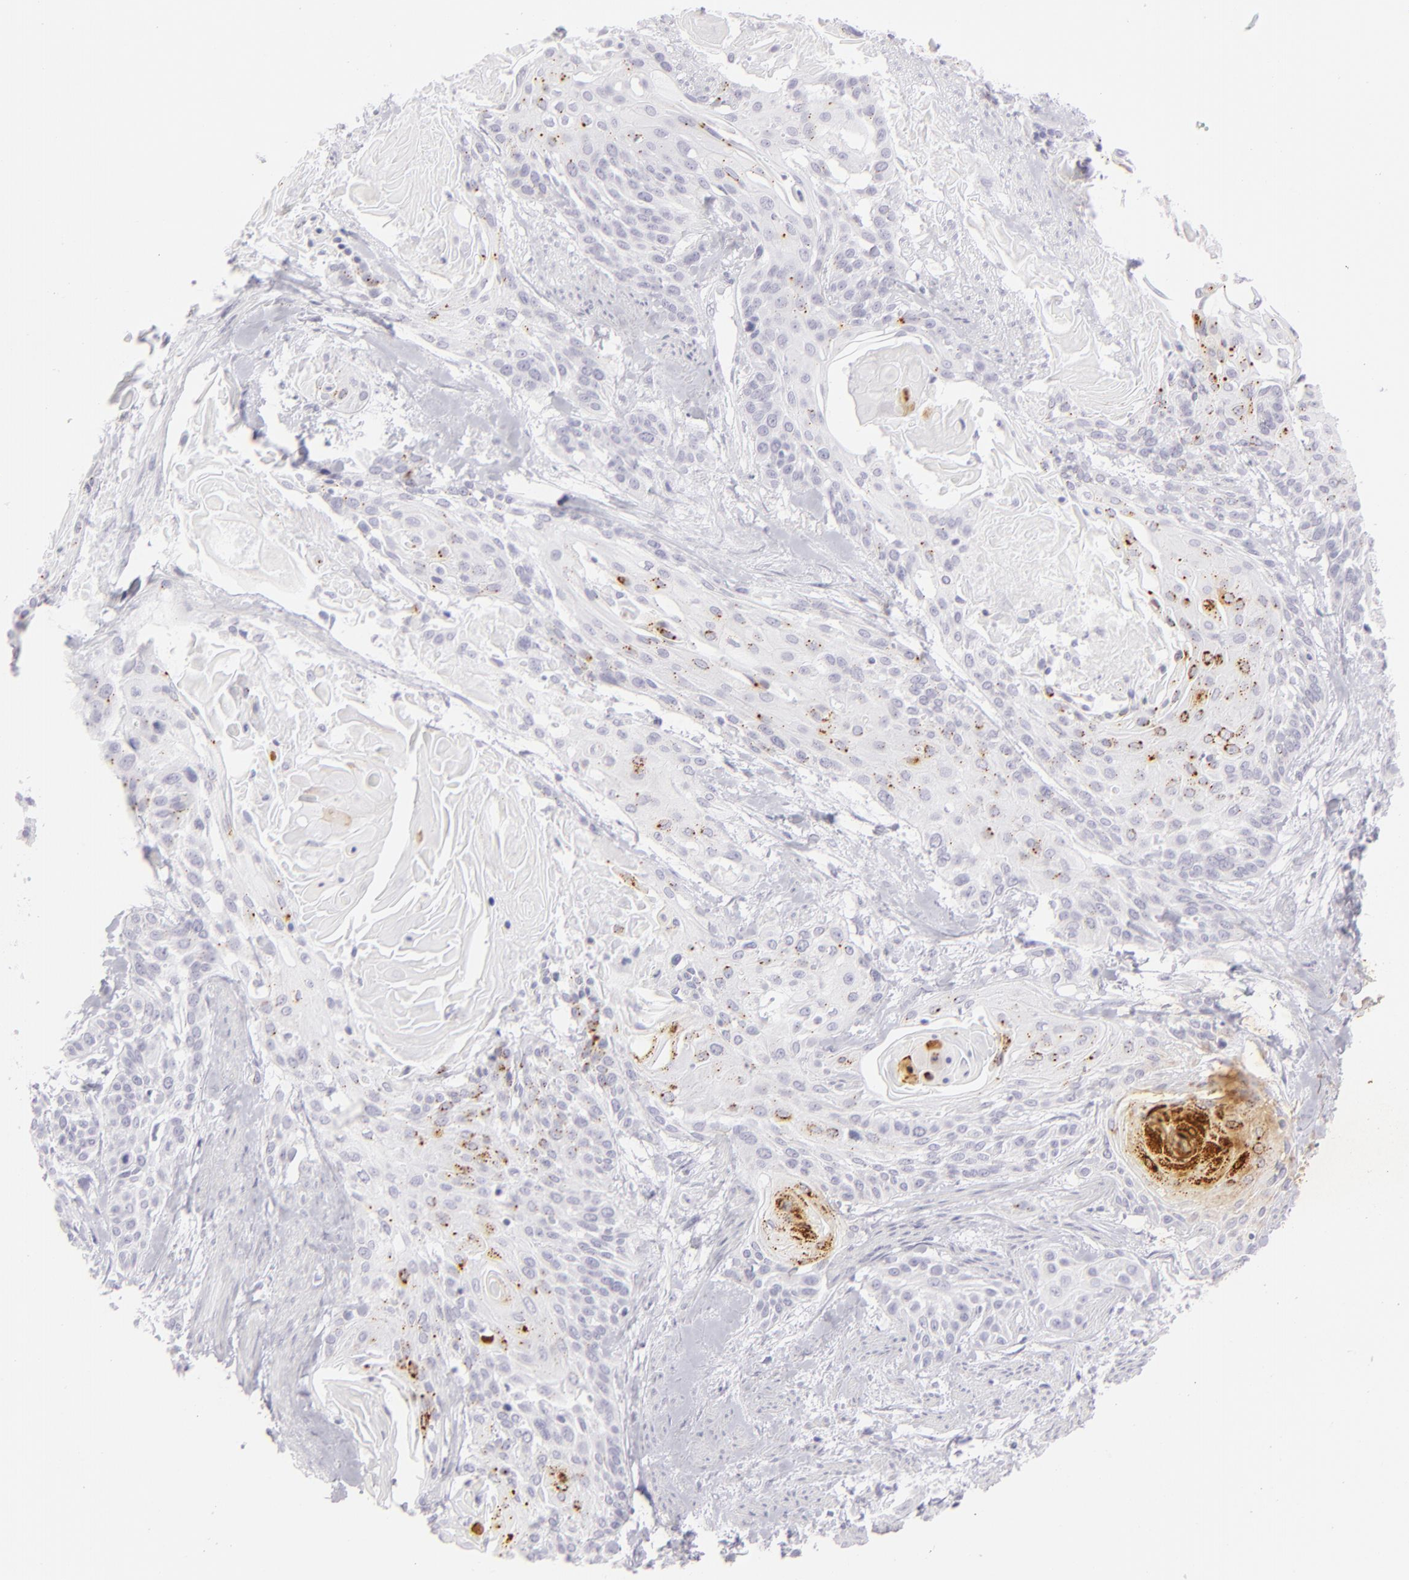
{"staining": {"intensity": "moderate", "quantity": "<25%", "location": "cytoplasmic/membranous"}, "tissue": "cervical cancer", "cell_type": "Tumor cells", "image_type": "cancer", "snomed": [{"axis": "morphology", "description": "Squamous cell carcinoma, NOS"}, {"axis": "topography", "description": "Cervix"}], "caption": "An immunohistochemistry (IHC) micrograph of neoplastic tissue is shown. Protein staining in brown highlights moderate cytoplasmic/membranous positivity in cervical cancer within tumor cells.", "gene": "FLG", "patient": {"sex": "female", "age": 57}}